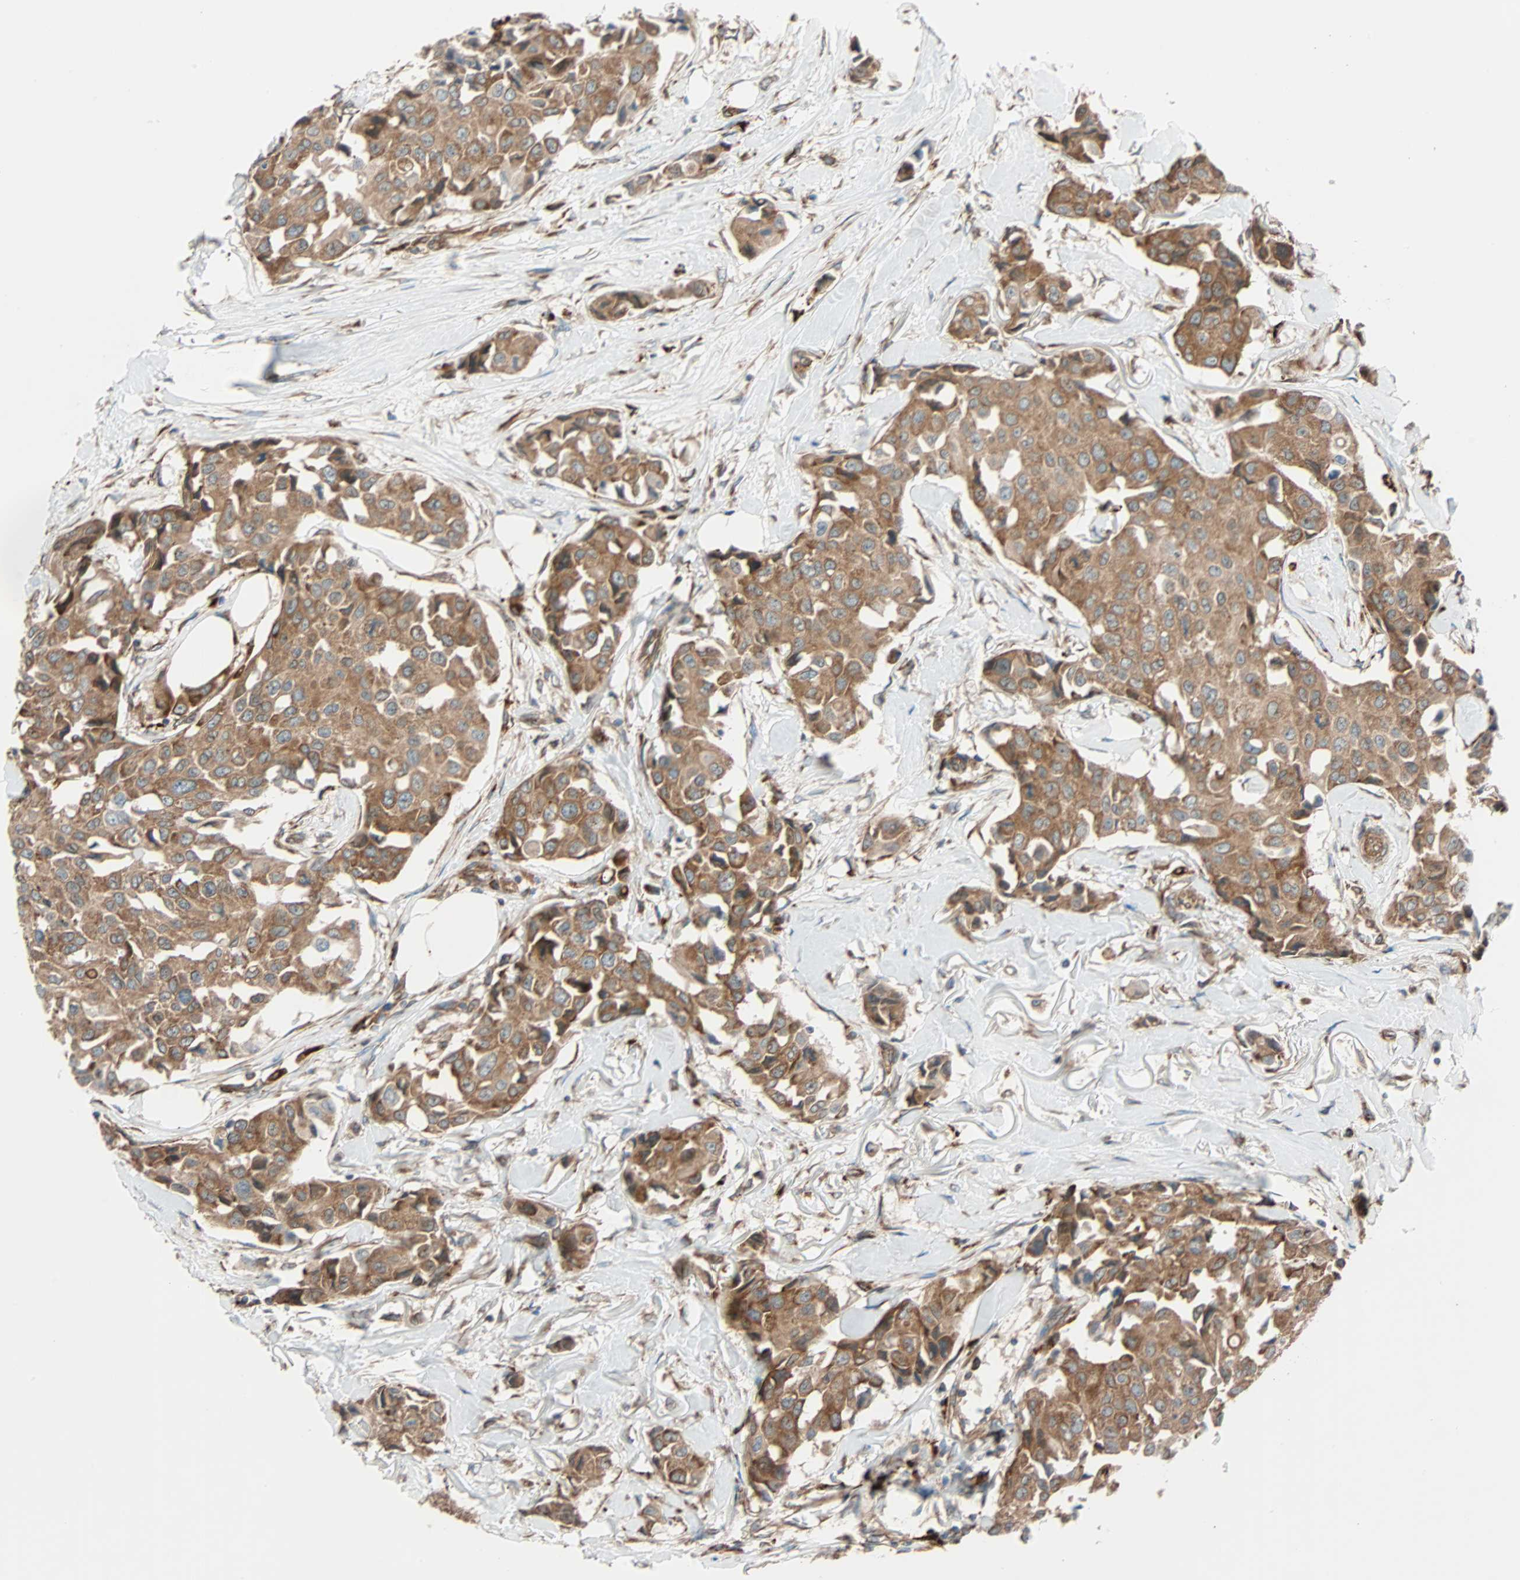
{"staining": {"intensity": "moderate", "quantity": ">75%", "location": "cytoplasmic/membranous"}, "tissue": "breast cancer", "cell_type": "Tumor cells", "image_type": "cancer", "snomed": [{"axis": "morphology", "description": "Duct carcinoma"}, {"axis": "topography", "description": "Breast"}], "caption": "Infiltrating ductal carcinoma (breast) stained for a protein displays moderate cytoplasmic/membranous positivity in tumor cells. The protein is shown in brown color, while the nuclei are stained blue.", "gene": "PHYH", "patient": {"sex": "female", "age": 80}}